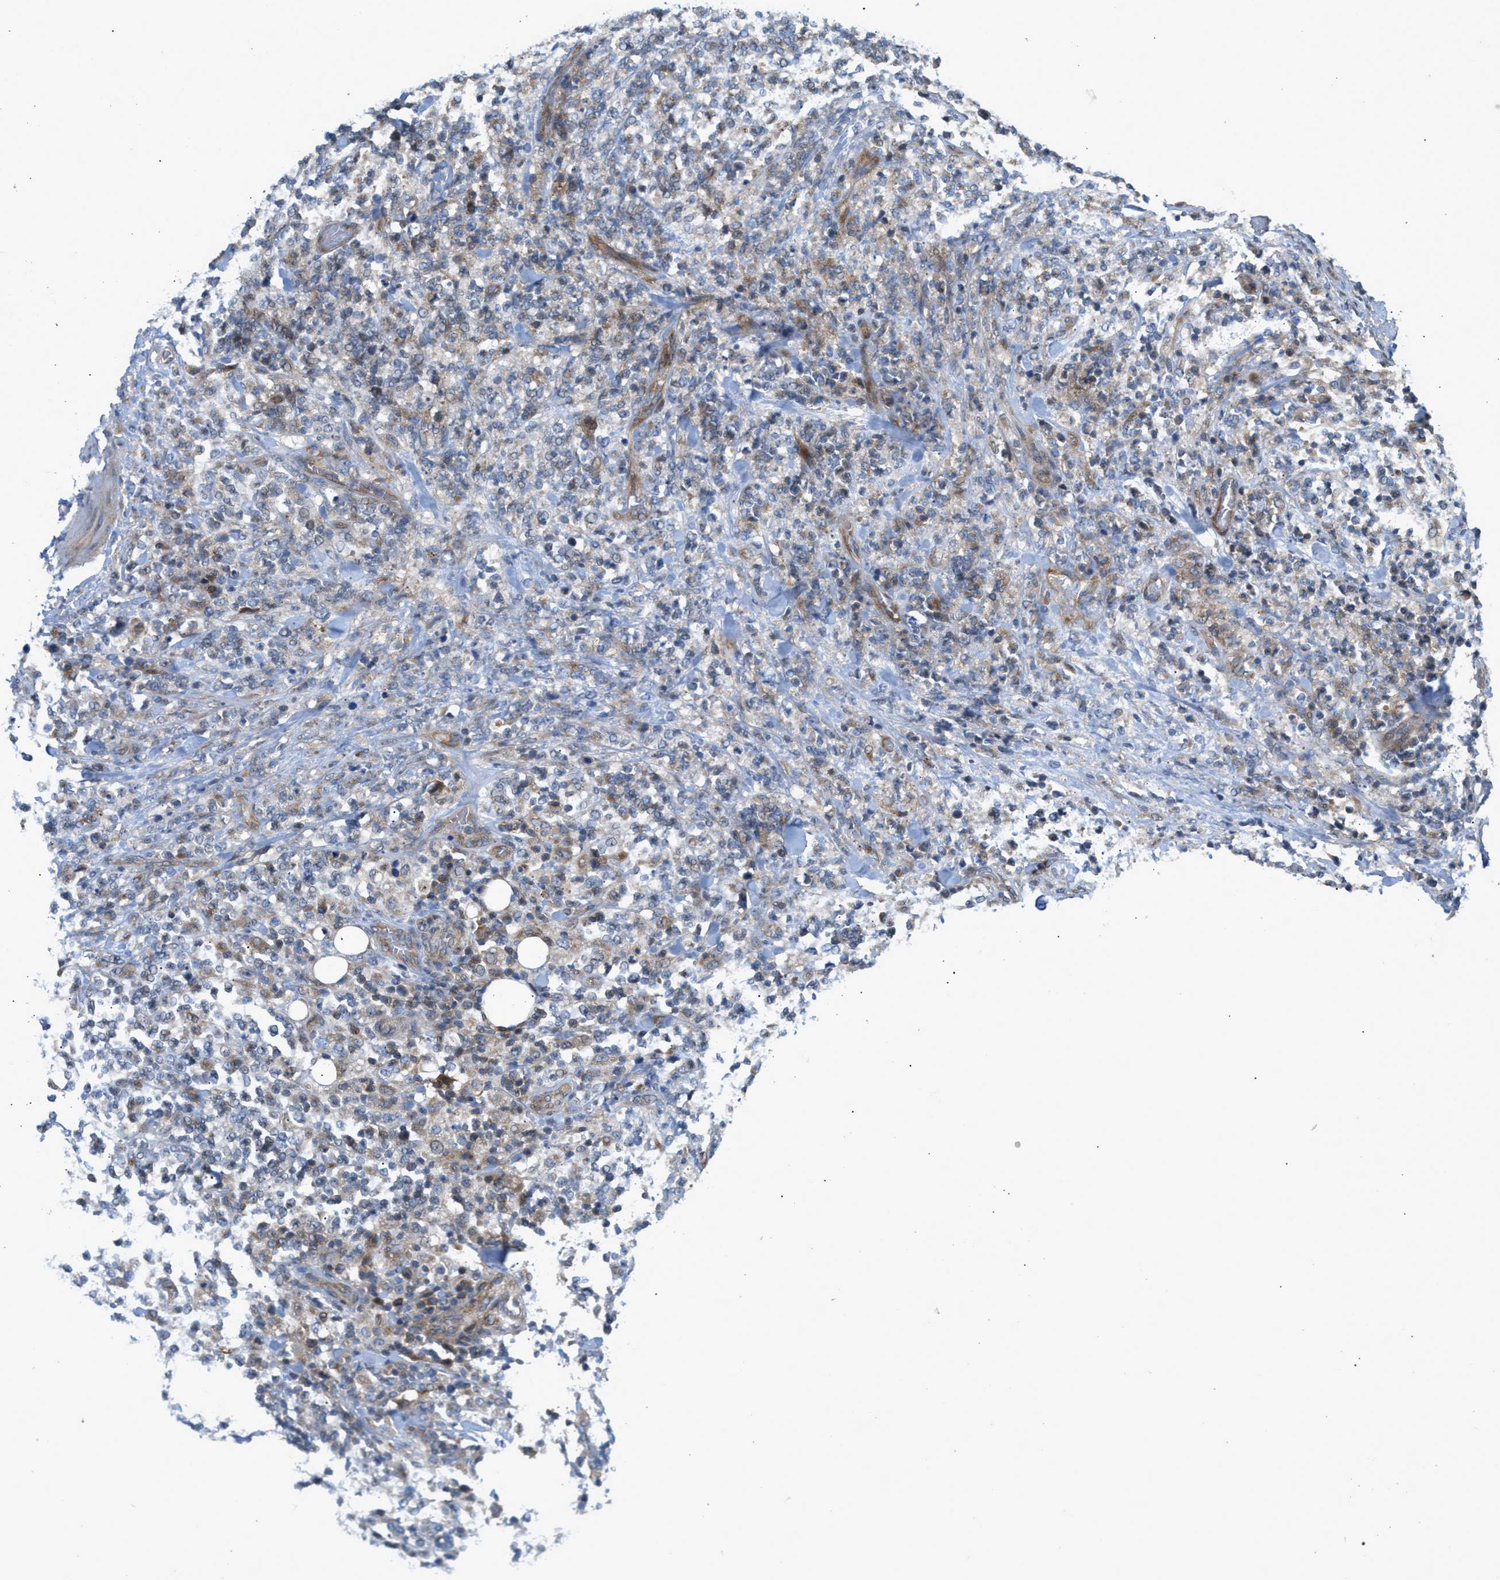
{"staining": {"intensity": "weak", "quantity": "25%-75%", "location": "cytoplasmic/membranous"}, "tissue": "lymphoma", "cell_type": "Tumor cells", "image_type": "cancer", "snomed": [{"axis": "morphology", "description": "Malignant lymphoma, non-Hodgkin's type, High grade"}, {"axis": "topography", "description": "Soft tissue"}], "caption": "Lymphoma tissue displays weak cytoplasmic/membranous staining in approximately 25%-75% of tumor cells, visualized by immunohistochemistry.", "gene": "CYB5D1", "patient": {"sex": "male", "age": 18}}